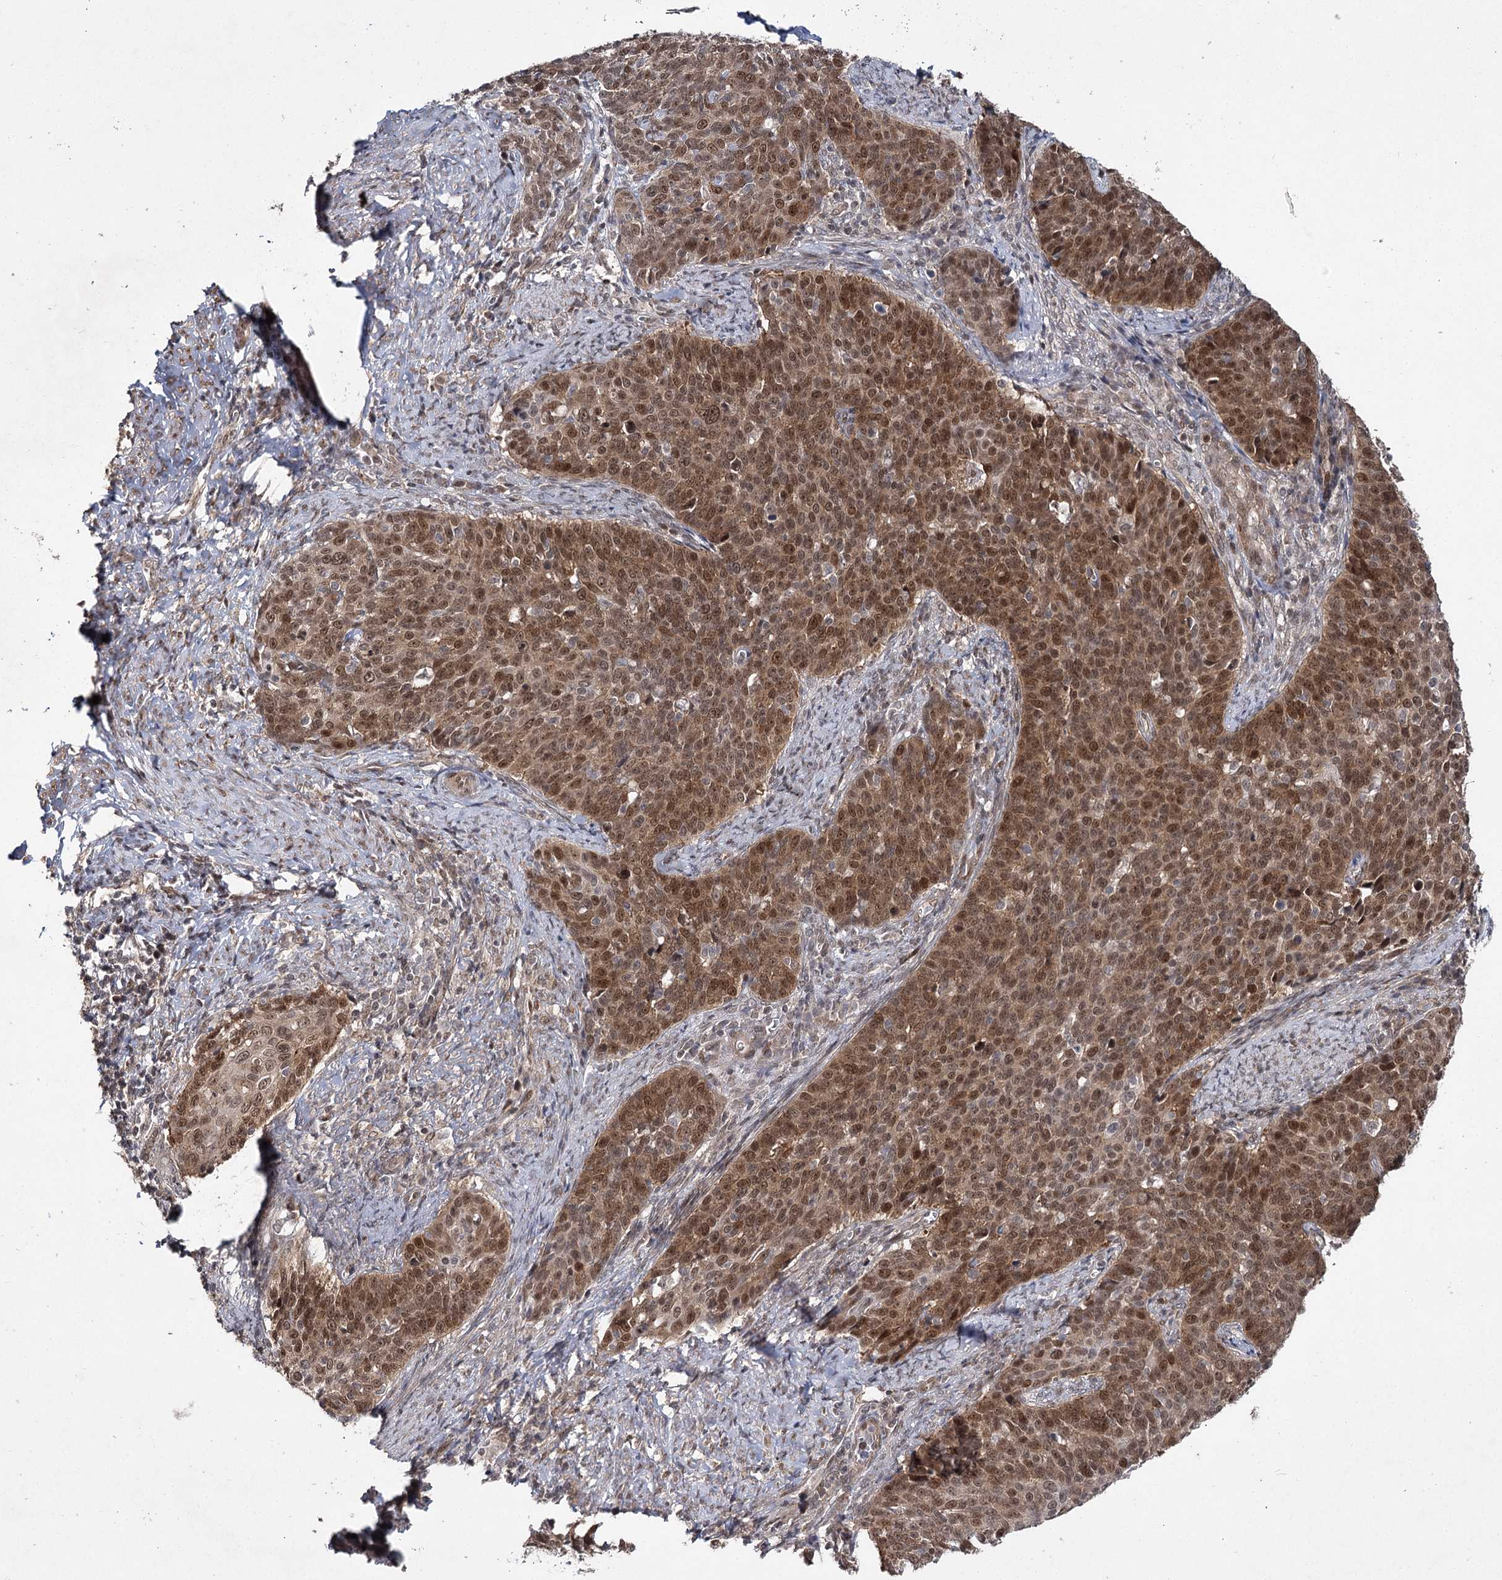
{"staining": {"intensity": "moderate", "quantity": ">75%", "location": "cytoplasmic/membranous,nuclear"}, "tissue": "cervical cancer", "cell_type": "Tumor cells", "image_type": "cancer", "snomed": [{"axis": "morphology", "description": "Squamous cell carcinoma, NOS"}, {"axis": "topography", "description": "Cervix"}], "caption": "Cervical cancer stained for a protein demonstrates moderate cytoplasmic/membranous and nuclear positivity in tumor cells. Nuclei are stained in blue.", "gene": "DCUN1D4", "patient": {"sex": "female", "age": 39}}